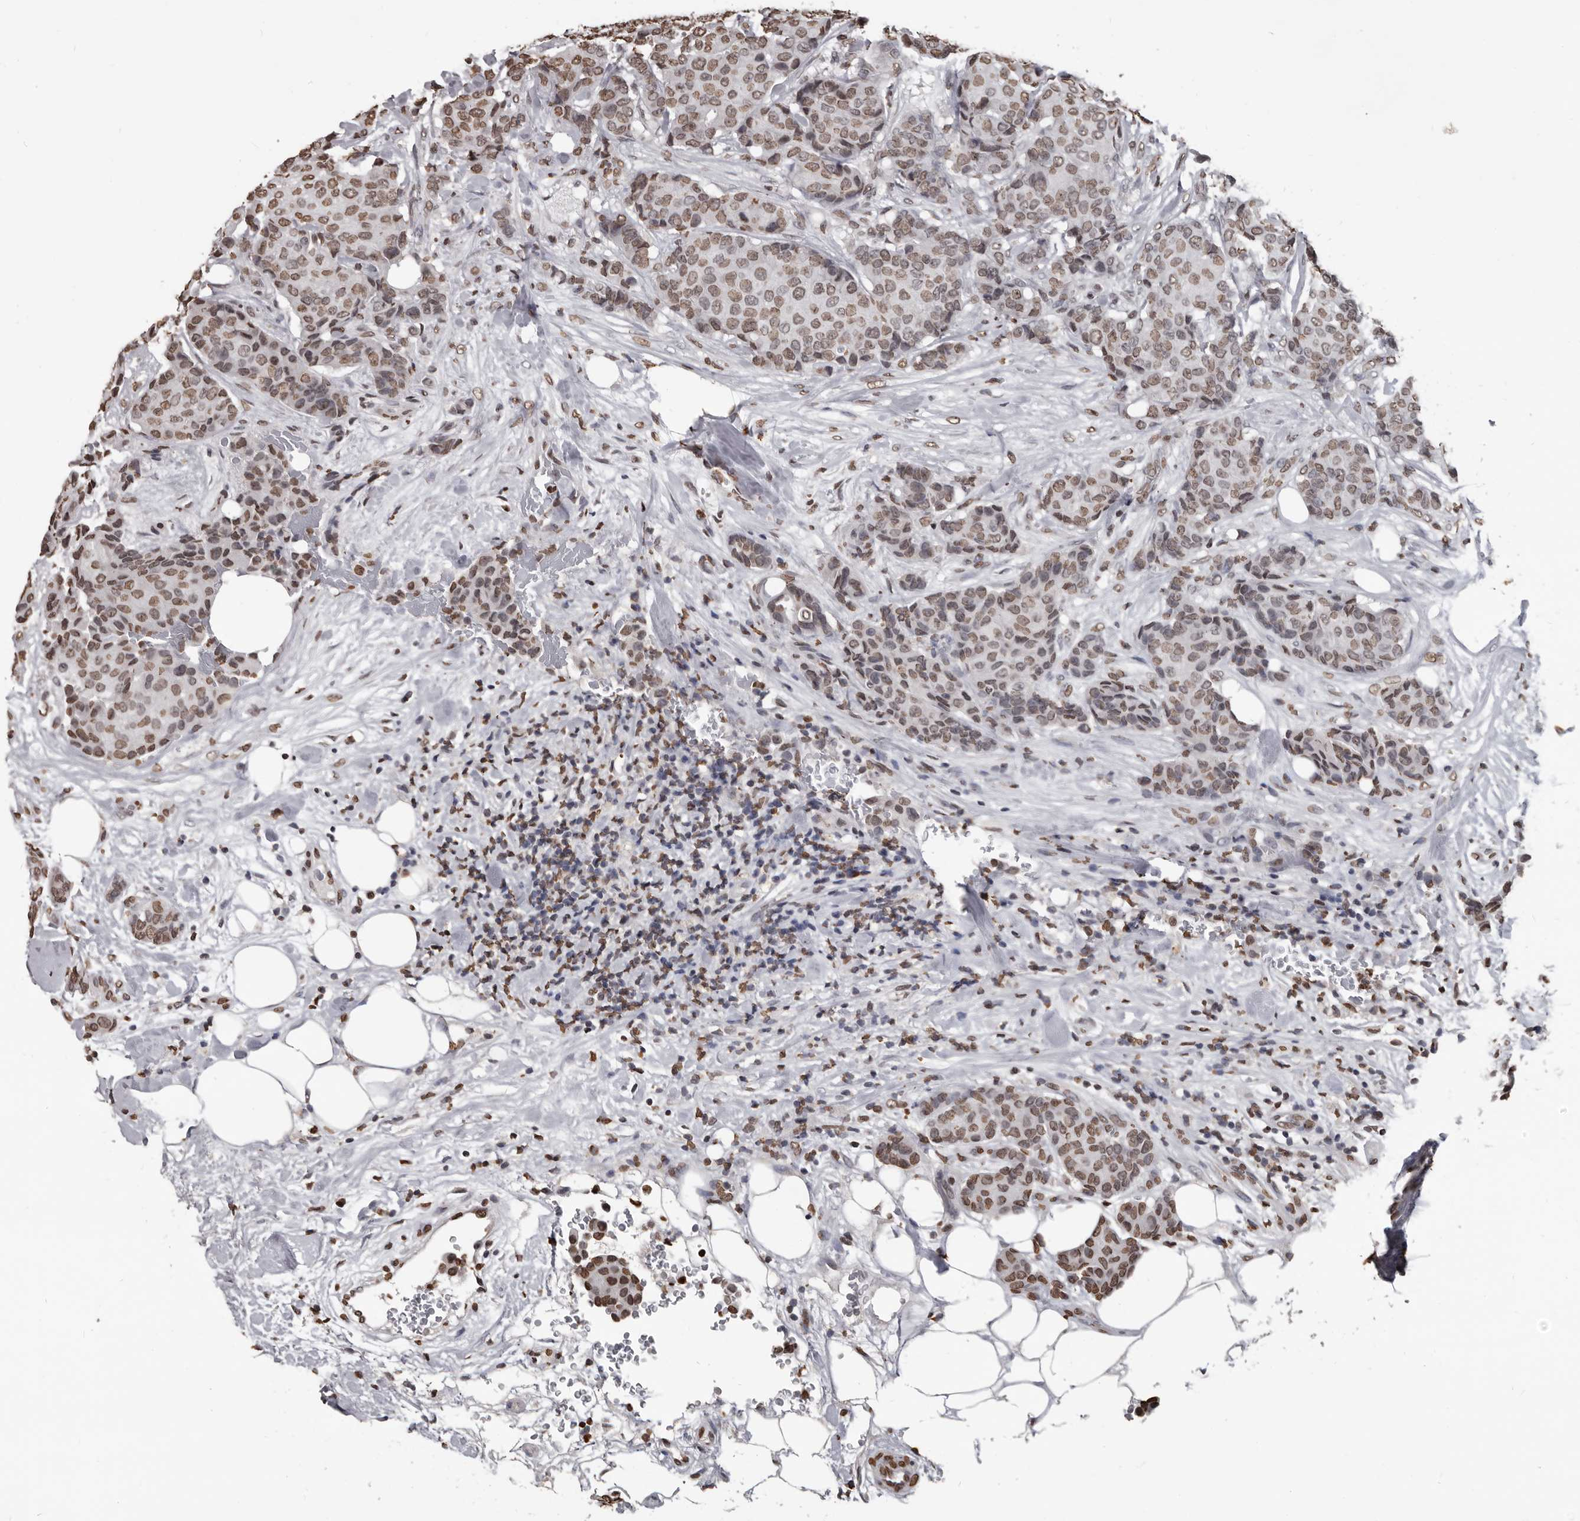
{"staining": {"intensity": "moderate", "quantity": ">75%", "location": "nuclear"}, "tissue": "breast cancer", "cell_type": "Tumor cells", "image_type": "cancer", "snomed": [{"axis": "morphology", "description": "Duct carcinoma"}, {"axis": "topography", "description": "Breast"}], "caption": "Immunohistochemistry (DAB (3,3'-diaminobenzidine)) staining of breast cancer shows moderate nuclear protein staining in approximately >75% of tumor cells.", "gene": "AHR", "patient": {"sex": "female", "age": 75}}